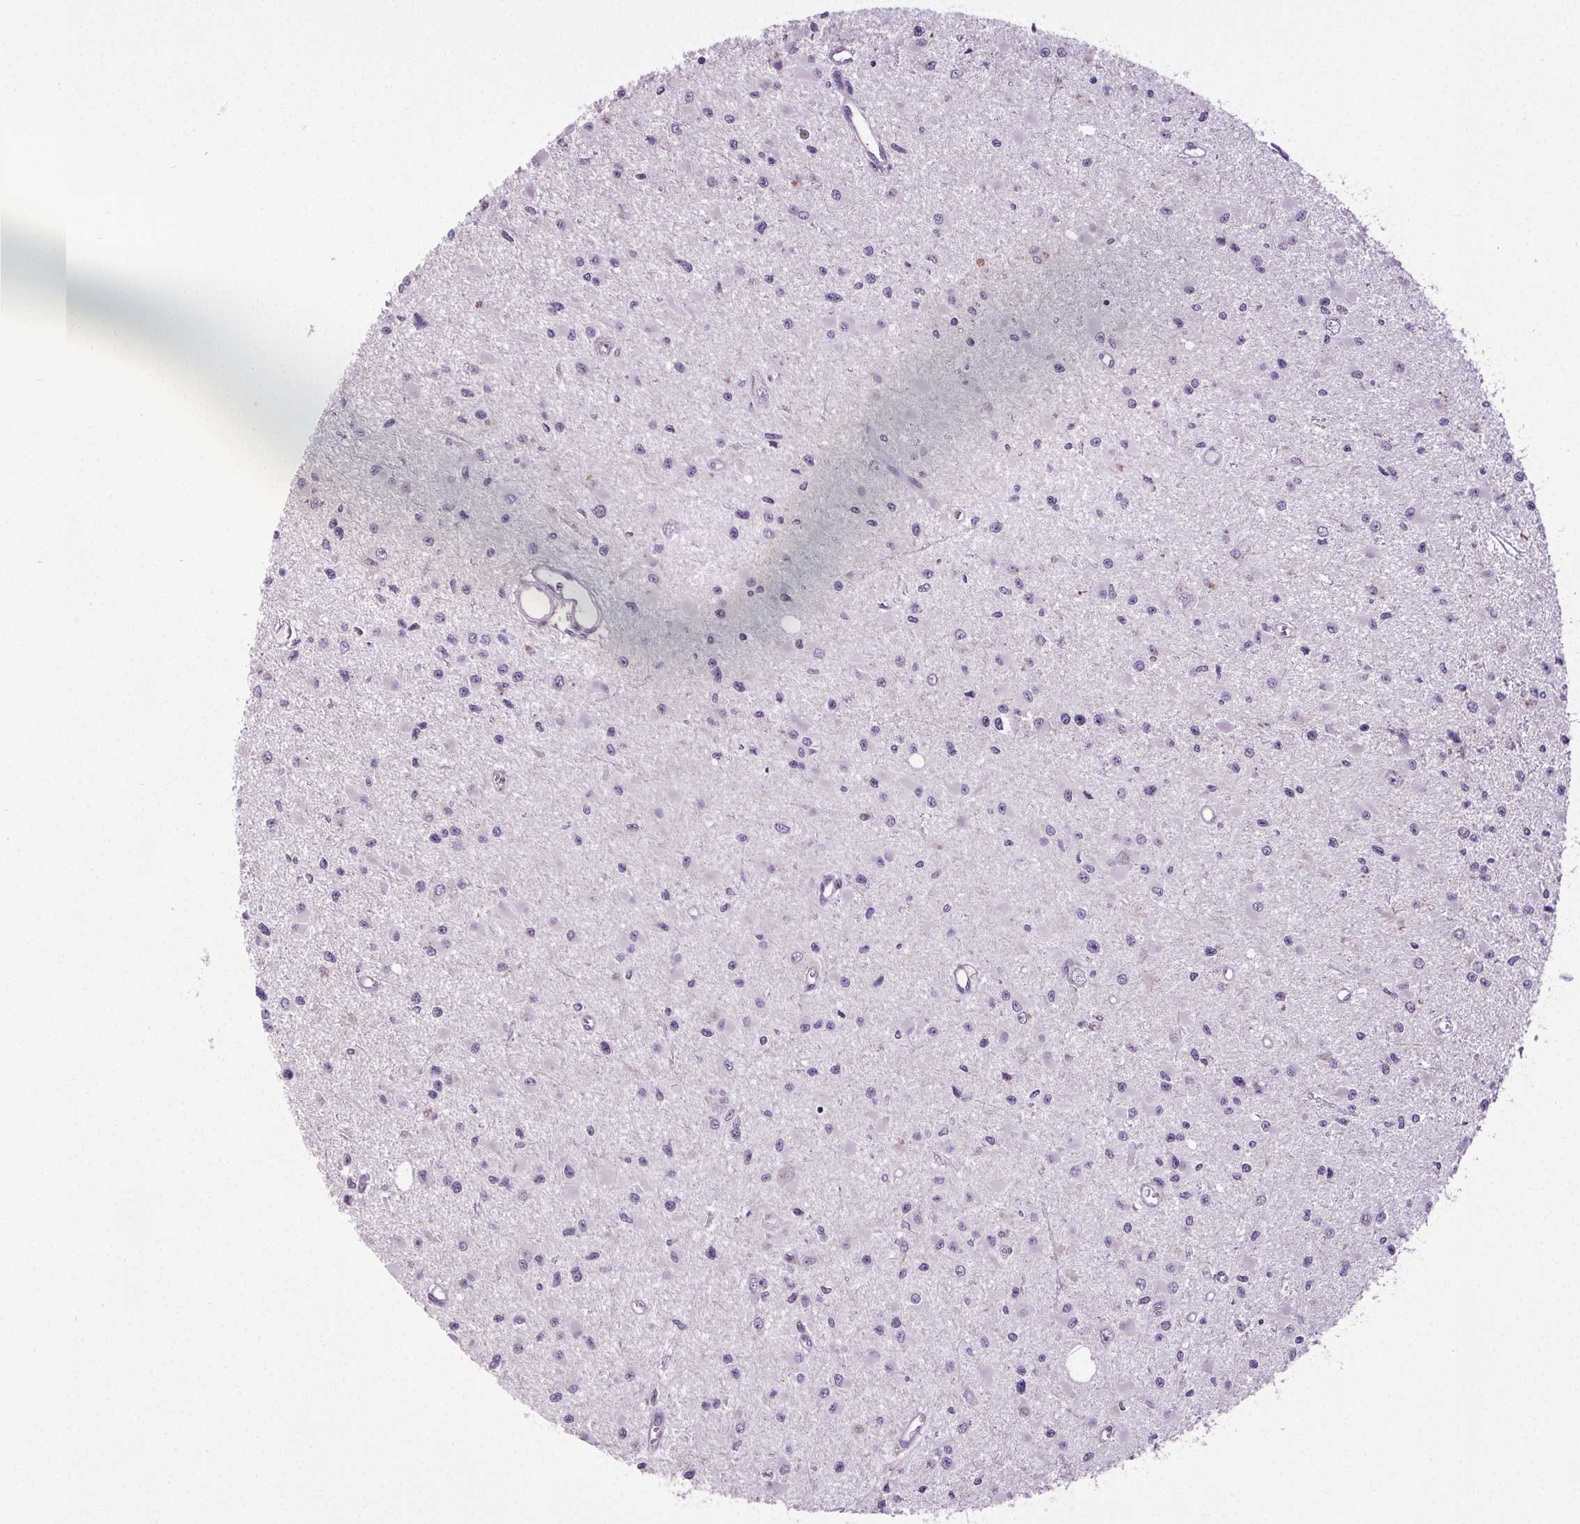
{"staining": {"intensity": "negative", "quantity": "none", "location": "none"}, "tissue": "glioma", "cell_type": "Tumor cells", "image_type": "cancer", "snomed": [{"axis": "morphology", "description": "Glioma, malignant, High grade"}, {"axis": "topography", "description": "Brain"}], "caption": "Photomicrograph shows no significant protein staining in tumor cells of glioma. (Stains: DAB immunohistochemistry (IHC) with hematoxylin counter stain, Microscopy: brightfield microscopy at high magnification).", "gene": "GPIHBP1", "patient": {"sex": "male", "age": 54}}